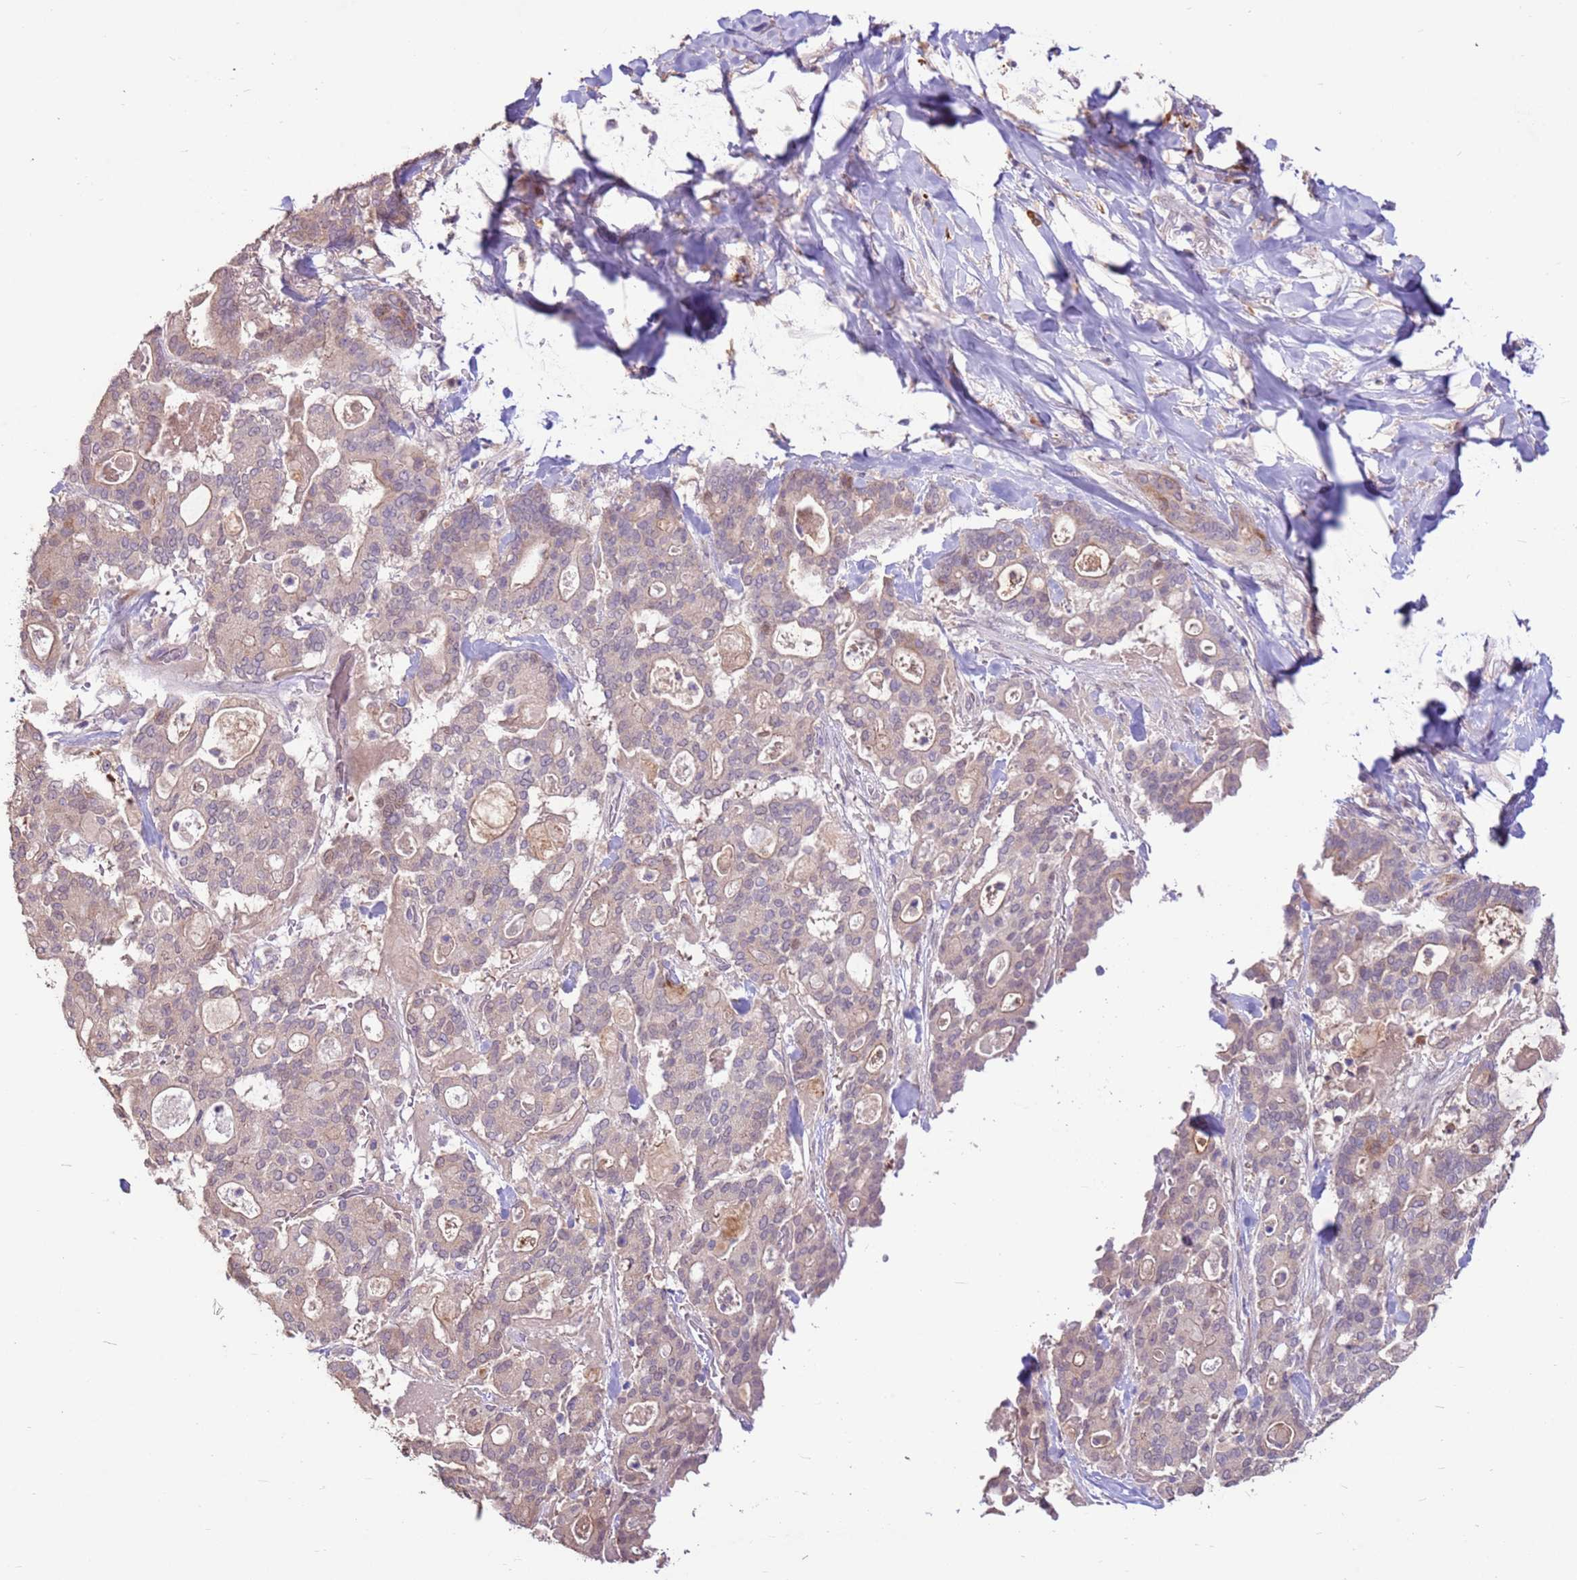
{"staining": {"intensity": "weak", "quantity": "<25%", "location": "cytoplasmic/membranous"}, "tissue": "pancreatic cancer", "cell_type": "Tumor cells", "image_type": "cancer", "snomed": [{"axis": "morphology", "description": "Adenocarcinoma, NOS"}, {"axis": "topography", "description": "Pancreas"}], "caption": "High magnification brightfield microscopy of pancreatic adenocarcinoma stained with DAB (3,3'-diaminobenzidine) (brown) and counterstained with hematoxylin (blue): tumor cells show no significant positivity.", "gene": "LGI4", "patient": {"sex": "male", "age": 63}}